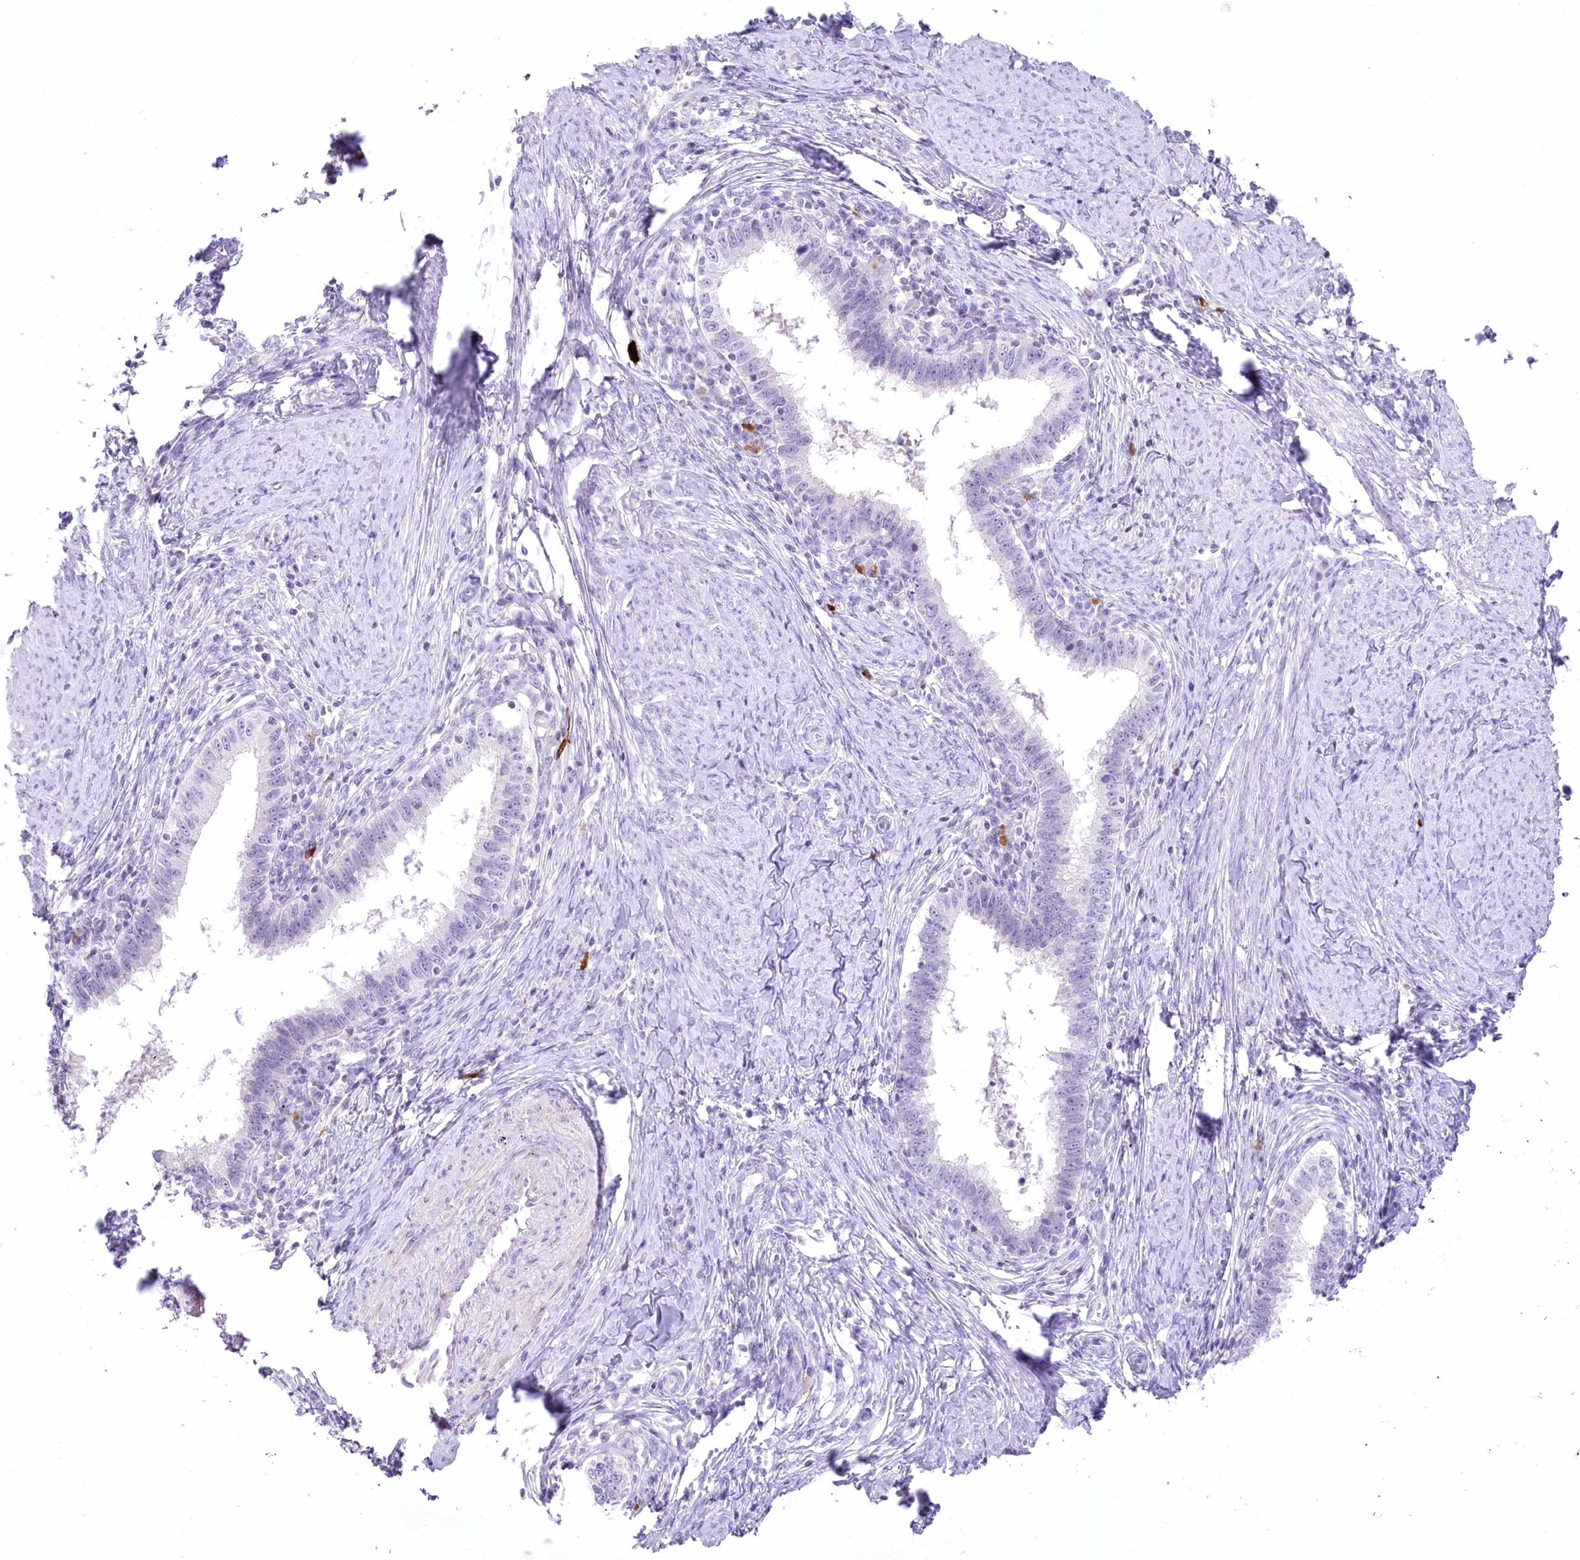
{"staining": {"intensity": "negative", "quantity": "none", "location": "none"}, "tissue": "cervical cancer", "cell_type": "Tumor cells", "image_type": "cancer", "snomed": [{"axis": "morphology", "description": "Adenocarcinoma, NOS"}, {"axis": "topography", "description": "Cervix"}], "caption": "Tumor cells are negative for brown protein staining in cervical cancer.", "gene": "MYOZ1", "patient": {"sex": "female", "age": 36}}